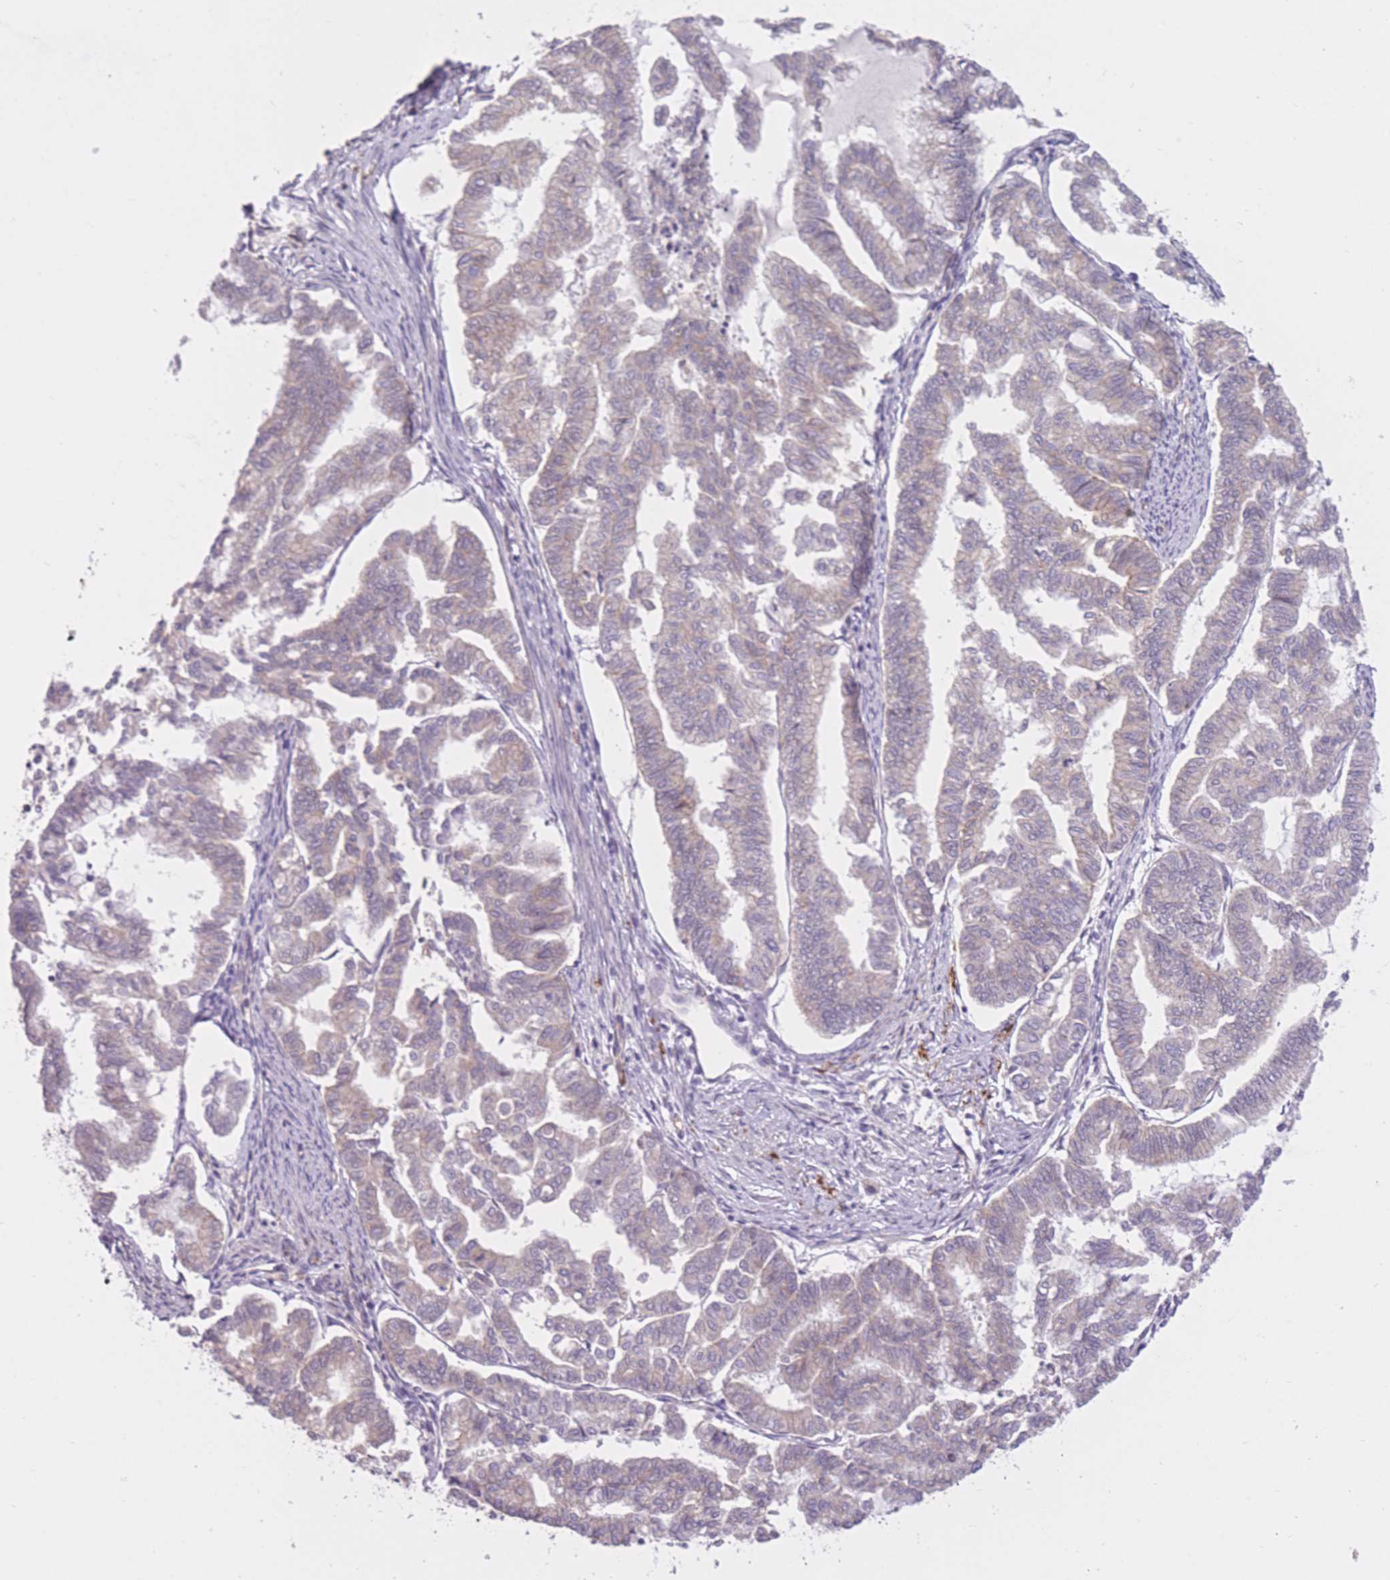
{"staining": {"intensity": "negative", "quantity": "none", "location": "none"}, "tissue": "endometrial cancer", "cell_type": "Tumor cells", "image_type": "cancer", "snomed": [{"axis": "morphology", "description": "Adenocarcinoma, NOS"}, {"axis": "topography", "description": "Endometrium"}], "caption": "A photomicrograph of endometrial cancer (adenocarcinoma) stained for a protein shows no brown staining in tumor cells.", "gene": "REV1", "patient": {"sex": "female", "age": 79}}